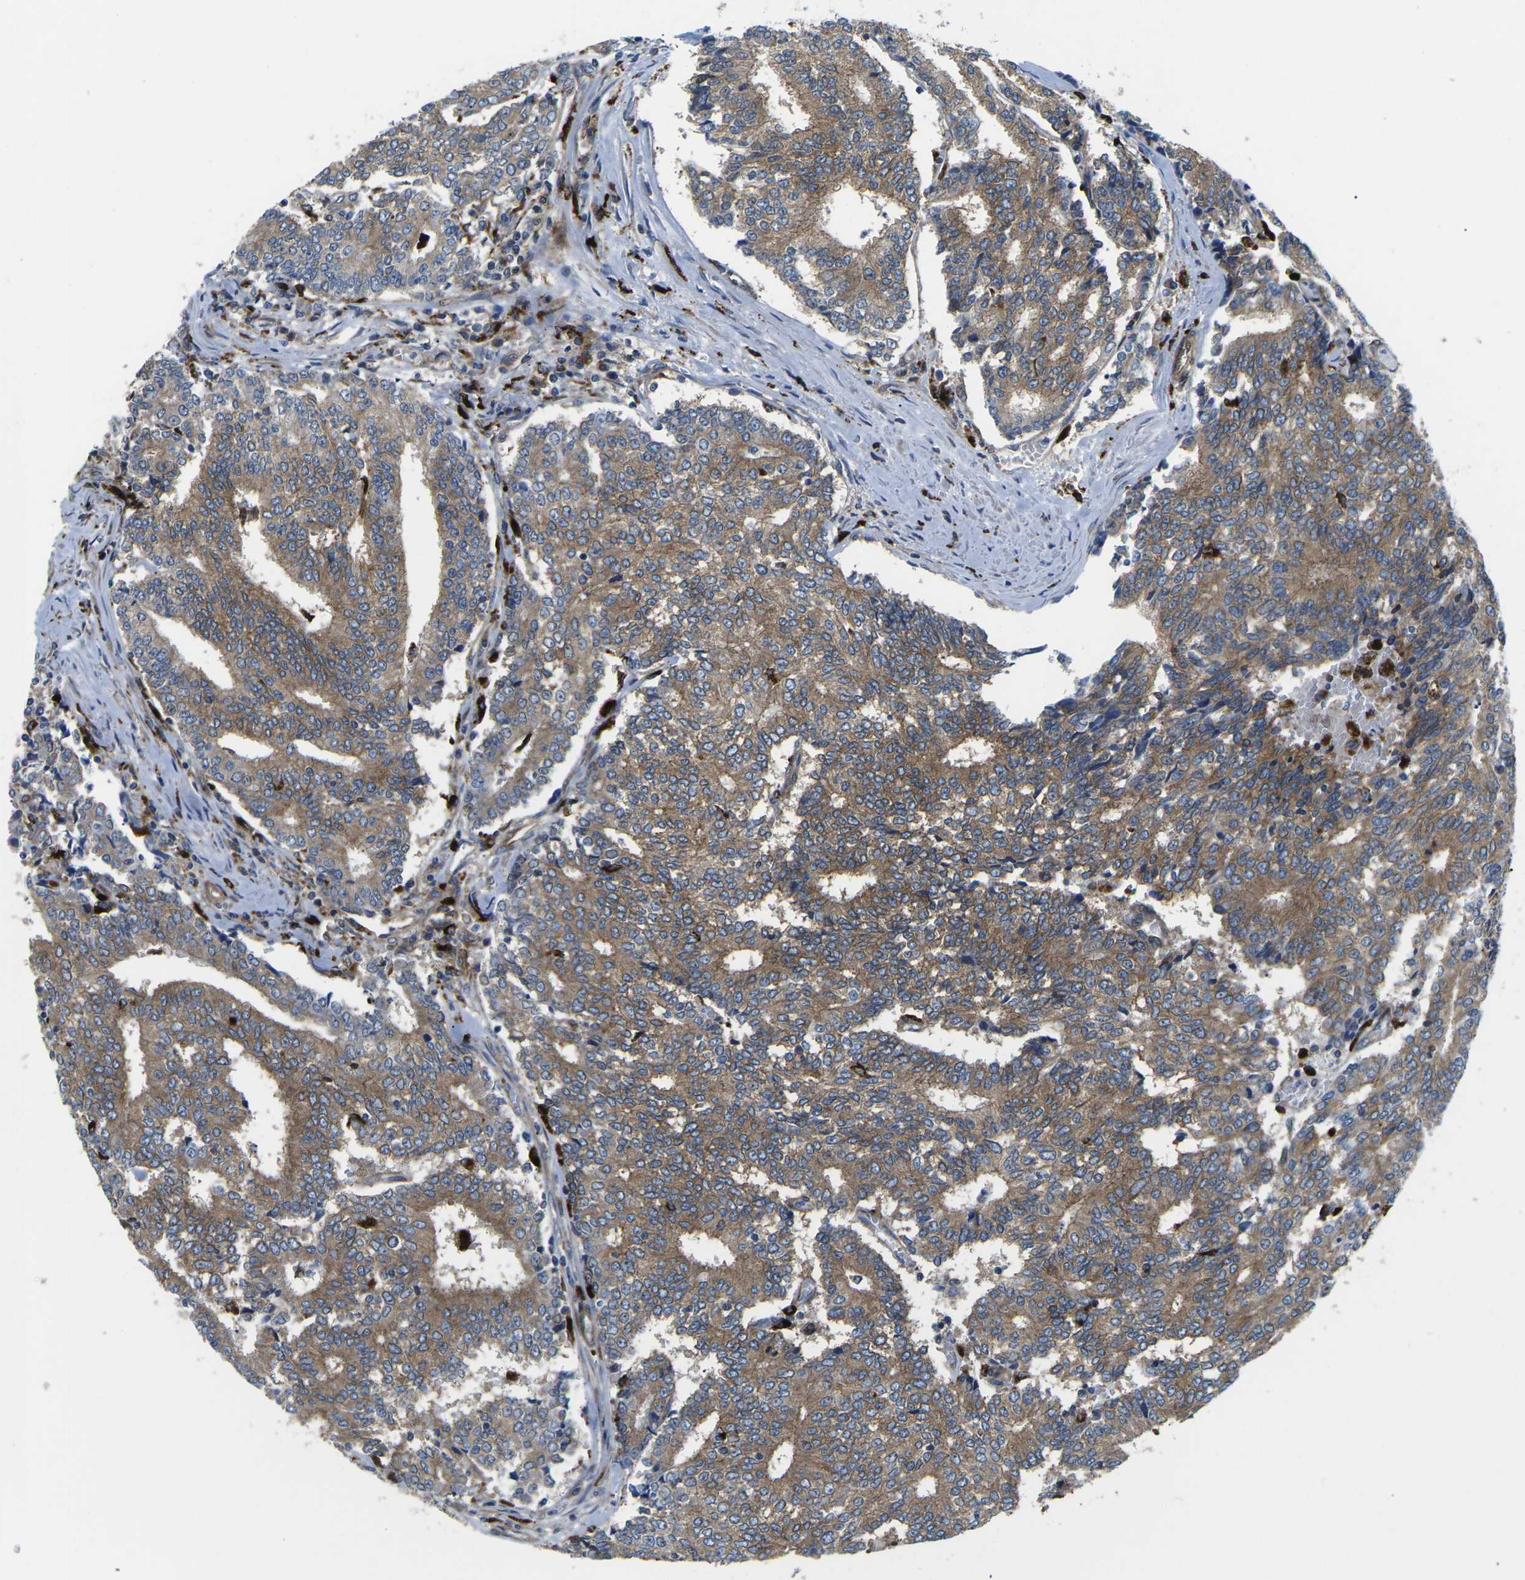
{"staining": {"intensity": "moderate", "quantity": ">75%", "location": "cytoplasmic/membranous"}, "tissue": "prostate cancer", "cell_type": "Tumor cells", "image_type": "cancer", "snomed": [{"axis": "morphology", "description": "Normal tissue, NOS"}, {"axis": "morphology", "description": "Adenocarcinoma, High grade"}, {"axis": "topography", "description": "Prostate"}, {"axis": "topography", "description": "Seminal veicle"}], "caption": "Immunohistochemical staining of adenocarcinoma (high-grade) (prostate) demonstrates medium levels of moderate cytoplasmic/membranous staining in approximately >75% of tumor cells.", "gene": "DLG1", "patient": {"sex": "male", "age": 55}}